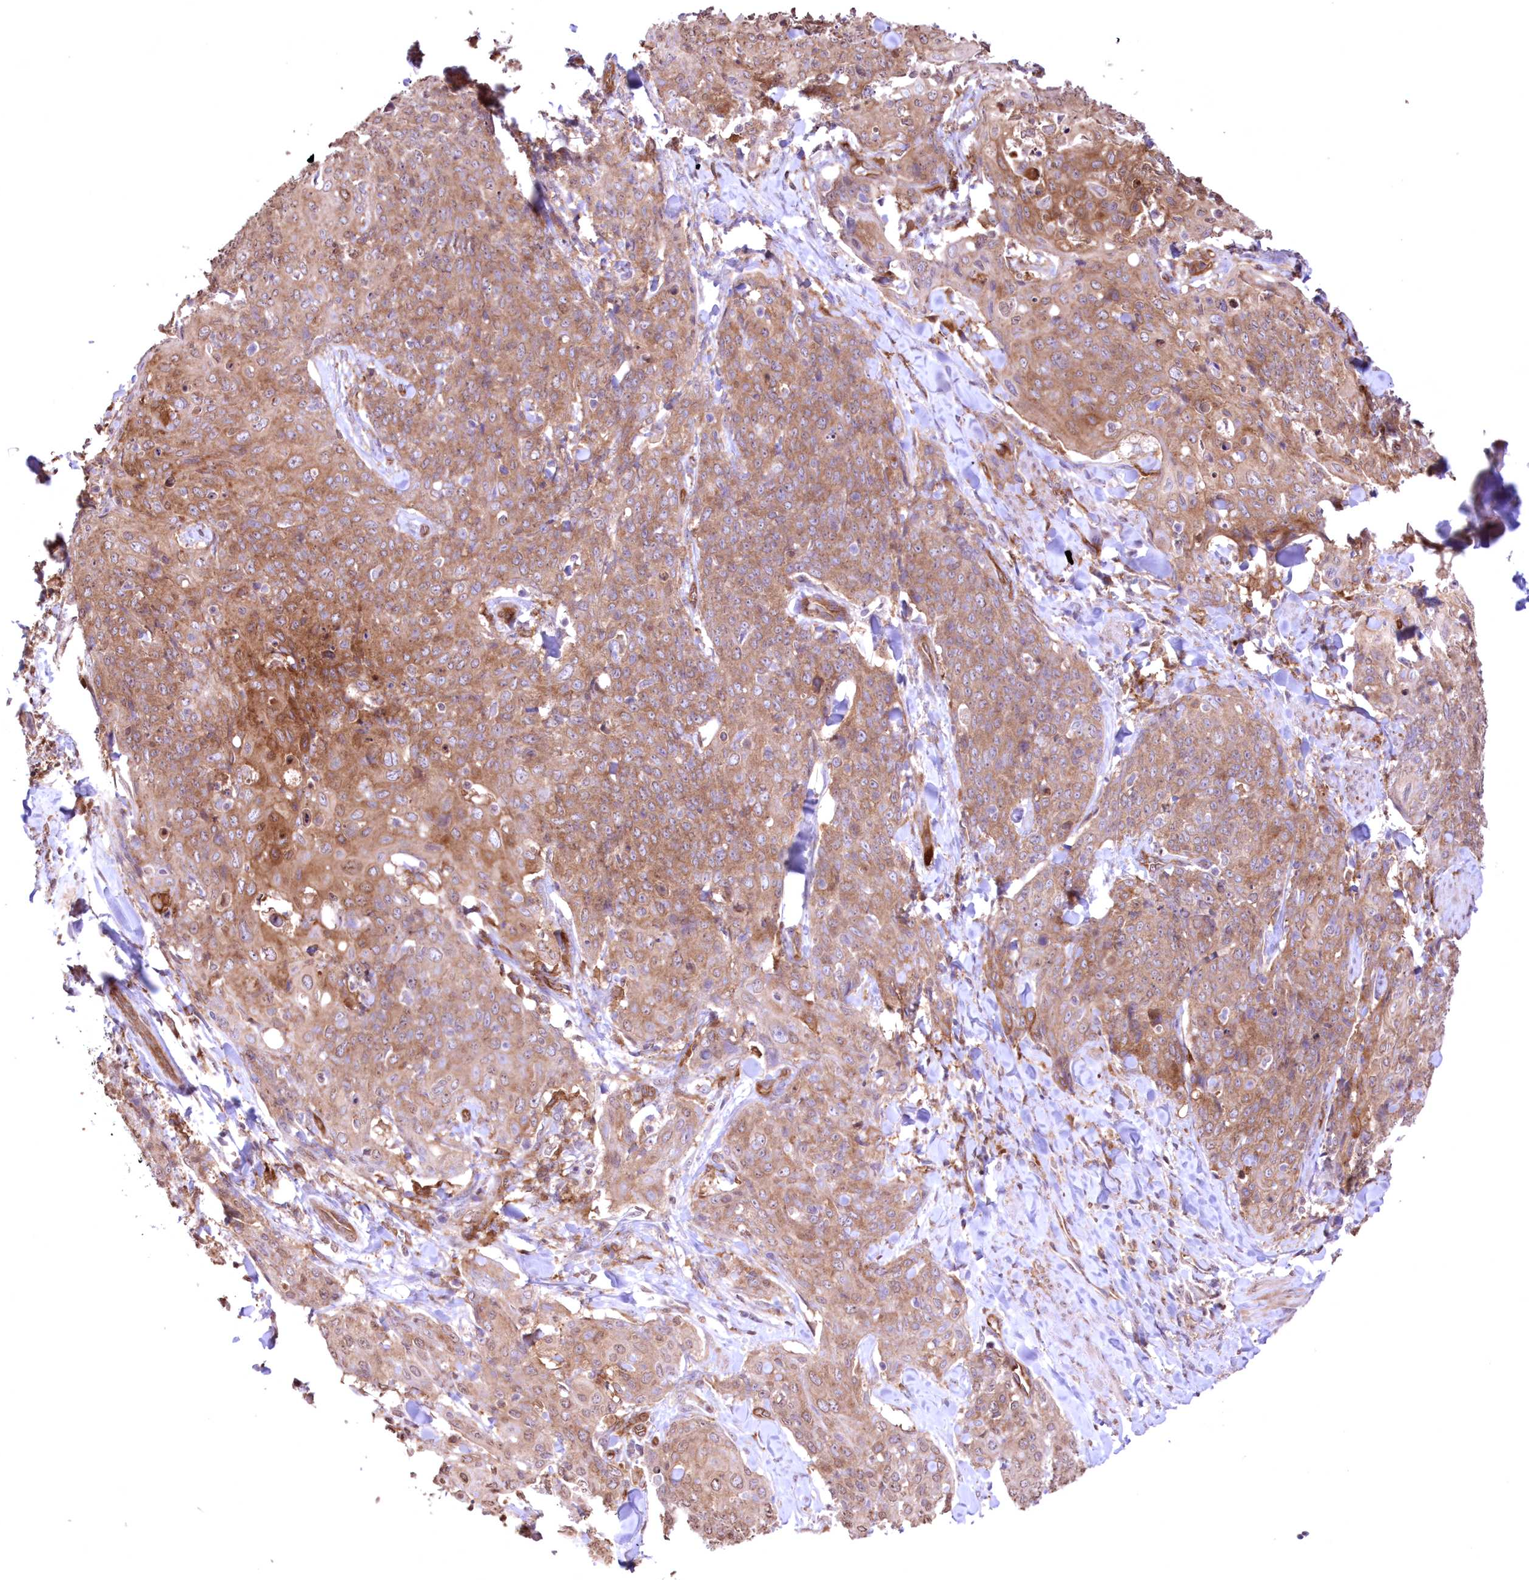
{"staining": {"intensity": "moderate", "quantity": ">75%", "location": "cytoplasmic/membranous"}, "tissue": "skin cancer", "cell_type": "Tumor cells", "image_type": "cancer", "snomed": [{"axis": "morphology", "description": "Squamous cell carcinoma, NOS"}, {"axis": "topography", "description": "Skin"}, {"axis": "topography", "description": "Vulva"}], "caption": "Skin cancer was stained to show a protein in brown. There is medium levels of moderate cytoplasmic/membranous staining in about >75% of tumor cells.", "gene": "FCHO2", "patient": {"sex": "female", "age": 85}}